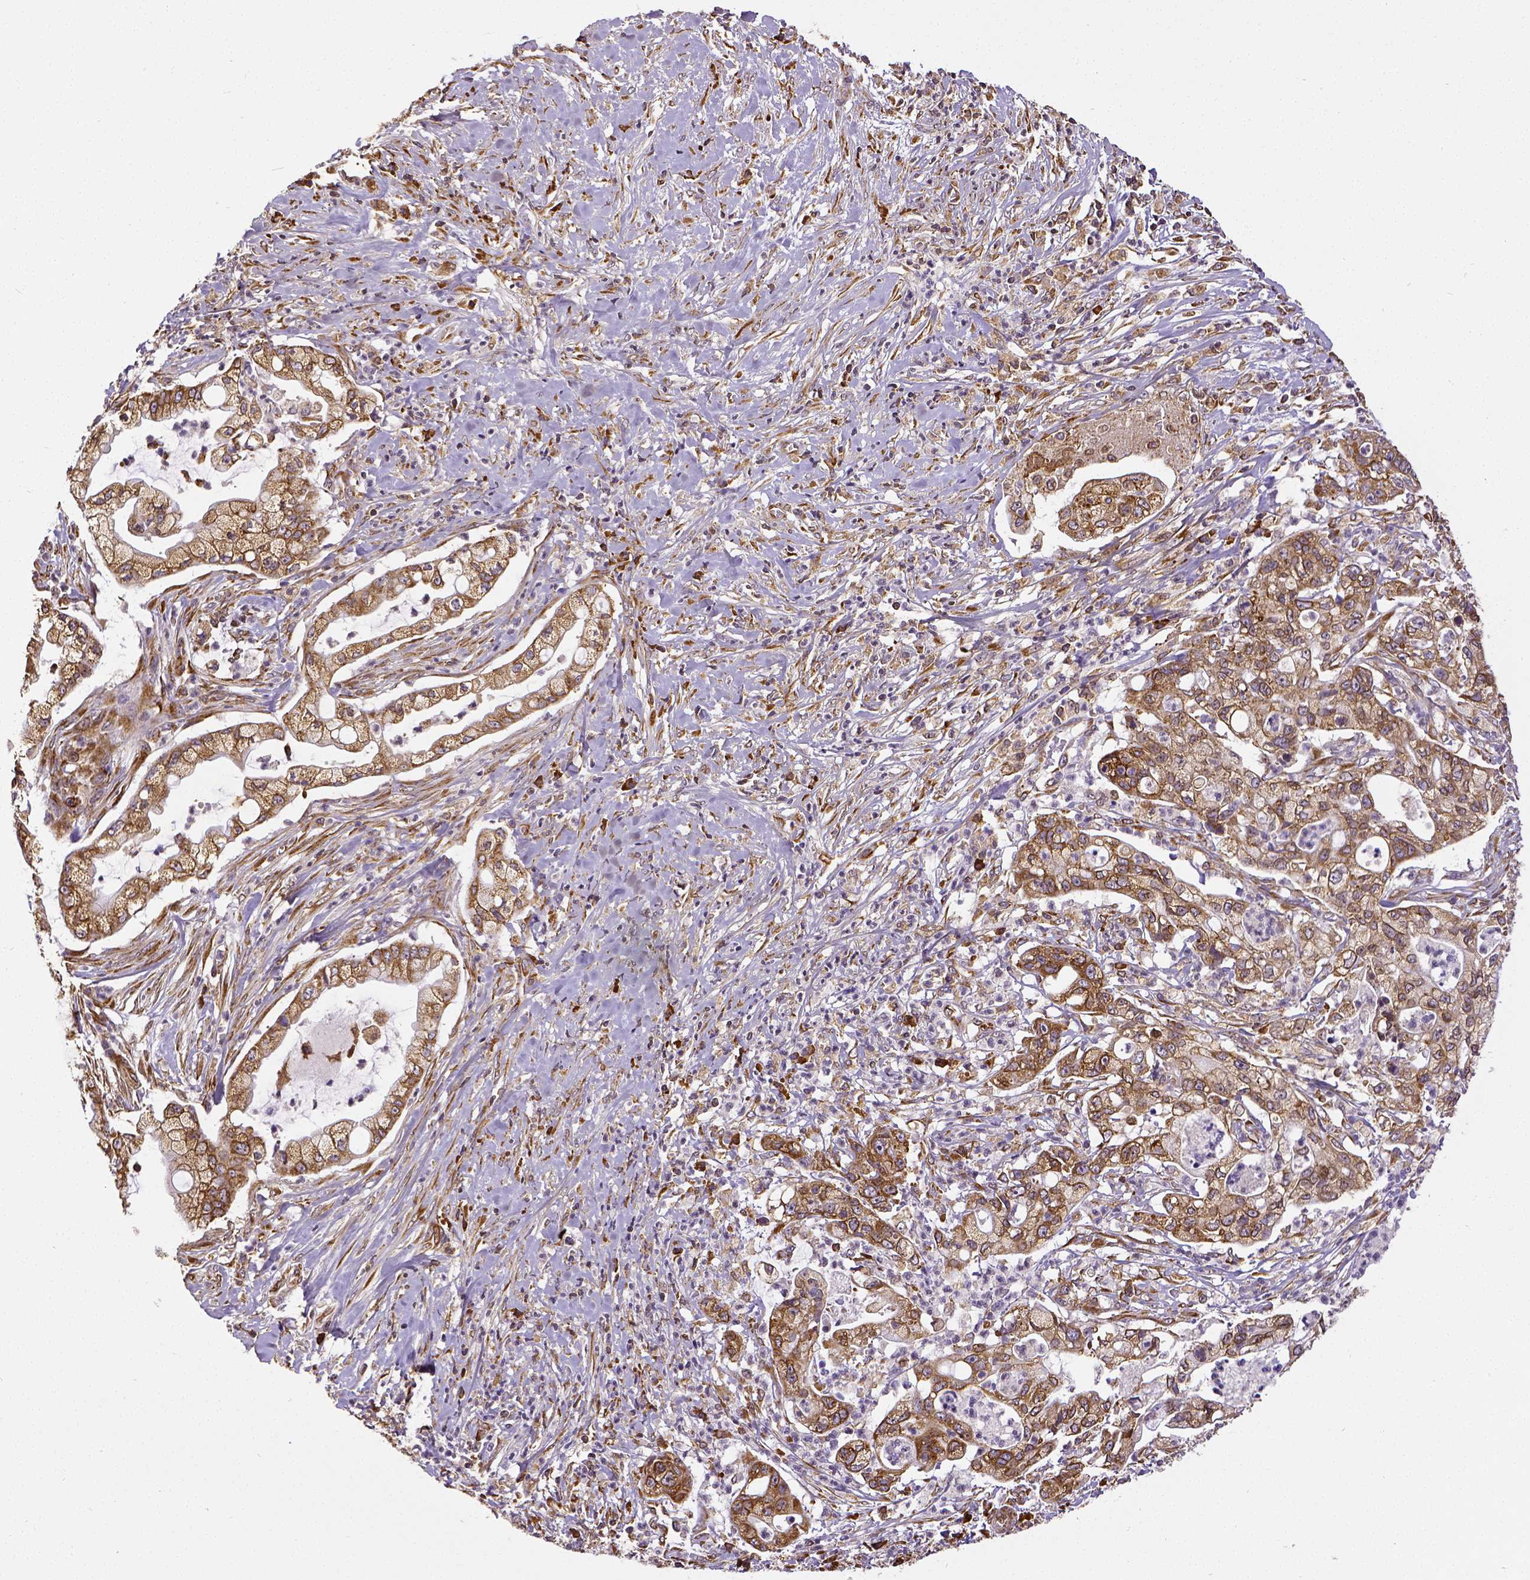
{"staining": {"intensity": "moderate", "quantity": ">75%", "location": "cytoplasmic/membranous"}, "tissue": "pancreatic cancer", "cell_type": "Tumor cells", "image_type": "cancer", "snomed": [{"axis": "morphology", "description": "Adenocarcinoma, NOS"}, {"axis": "topography", "description": "Pancreas"}], "caption": "The micrograph demonstrates immunohistochemical staining of adenocarcinoma (pancreatic). There is moderate cytoplasmic/membranous staining is identified in about >75% of tumor cells.", "gene": "MTDH", "patient": {"sex": "female", "age": 69}}